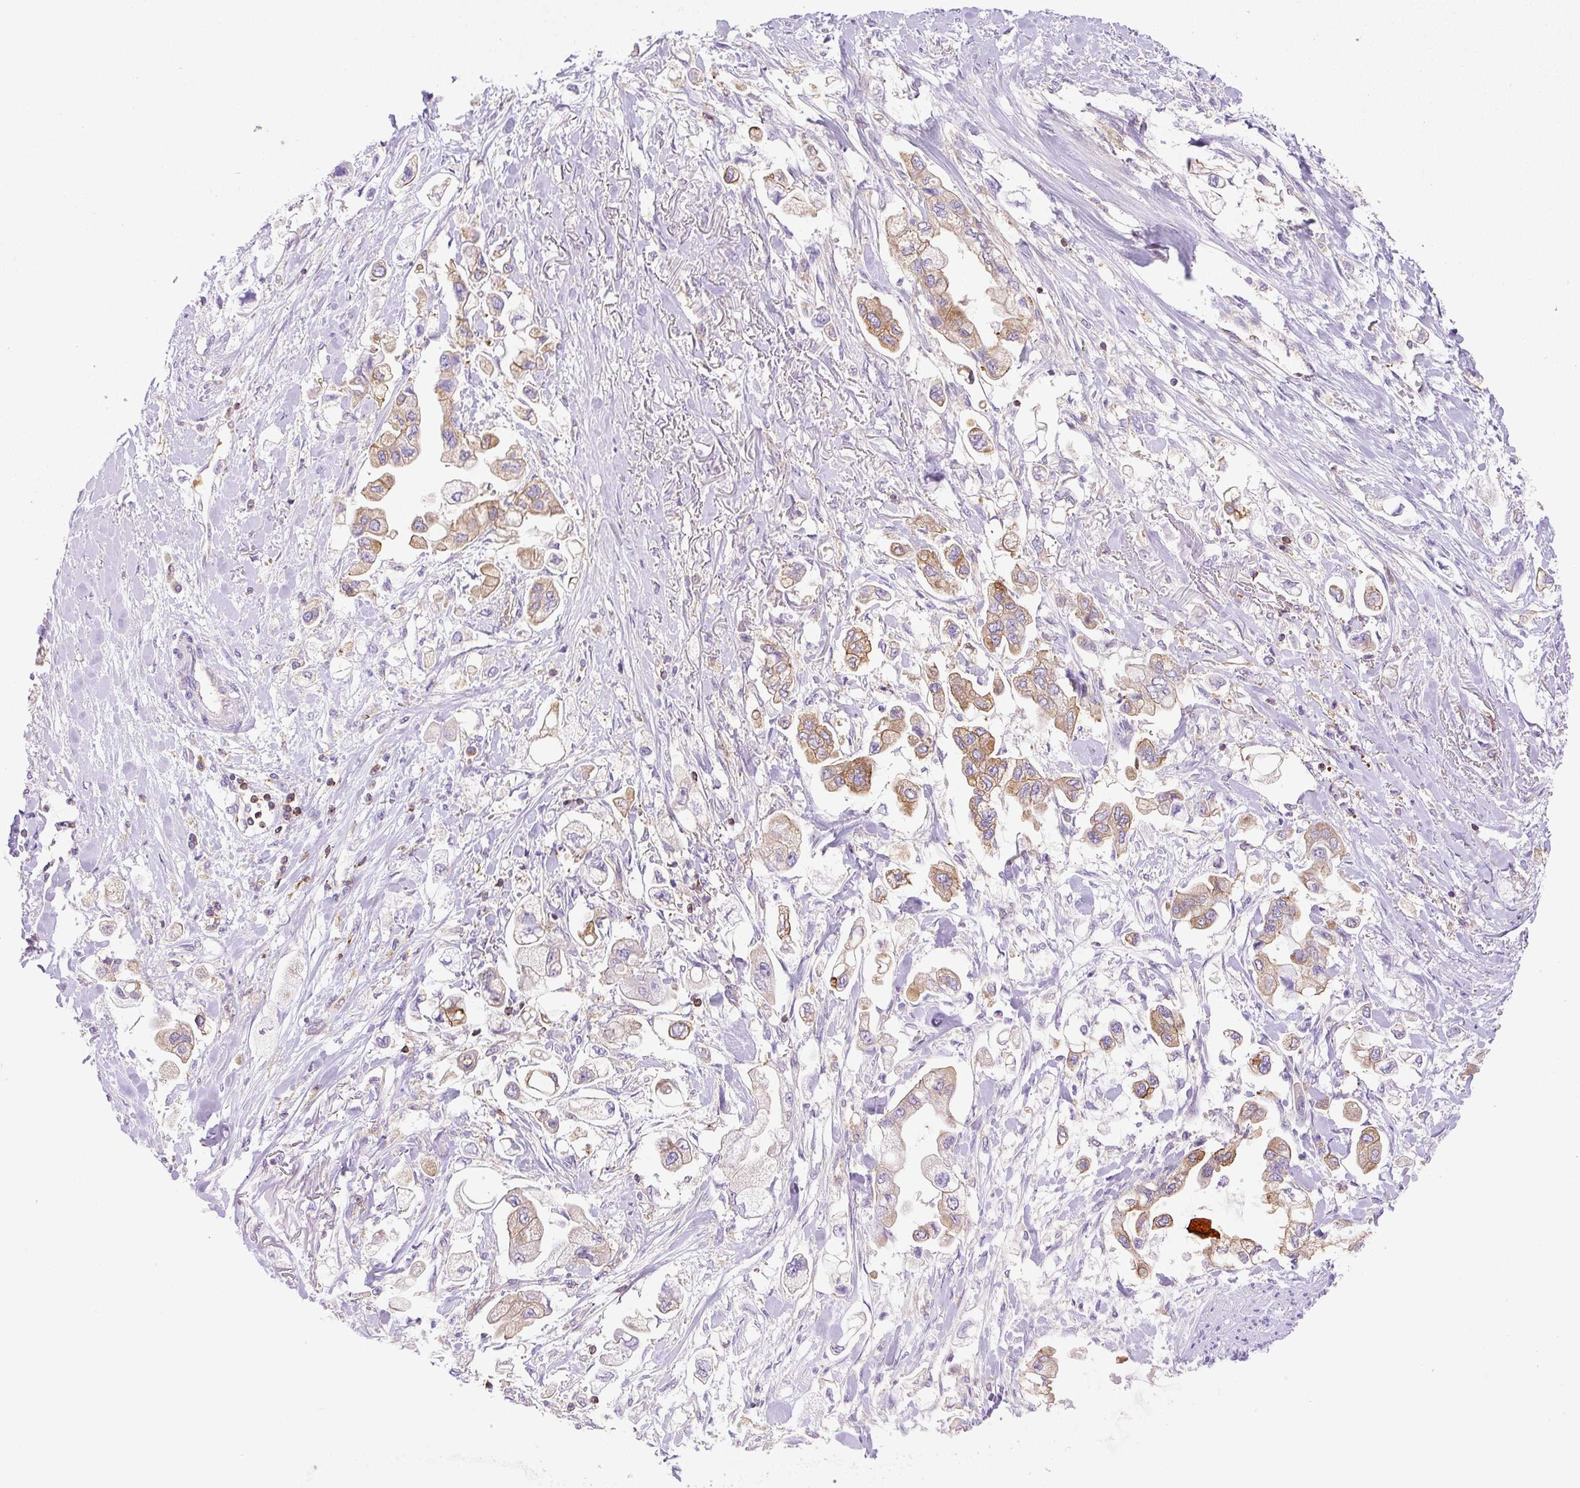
{"staining": {"intensity": "moderate", "quantity": ">75%", "location": "cytoplasmic/membranous"}, "tissue": "stomach cancer", "cell_type": "Tumor cells", "image_type": "cancer", "snomed": [{"axis": "morphology", "description": "Adenocarcinoma, NOS"}, {"axis": "topography", "description": "Stomach"}], "caption": "IHC staining of stomach cancer (adenocarcinoma), which shows medium levels of moderate cytoplasmic/membranous positivity in about >75% of tumor cells indicating moderate cytoplasmic/membranous protein expression. The staining was performed using DAB (brown) for protein detection and nuclei were counterstained in hematoxylin (blue).", "gene": "DNM2", "patient": {"sex": "male", "age": 62}}